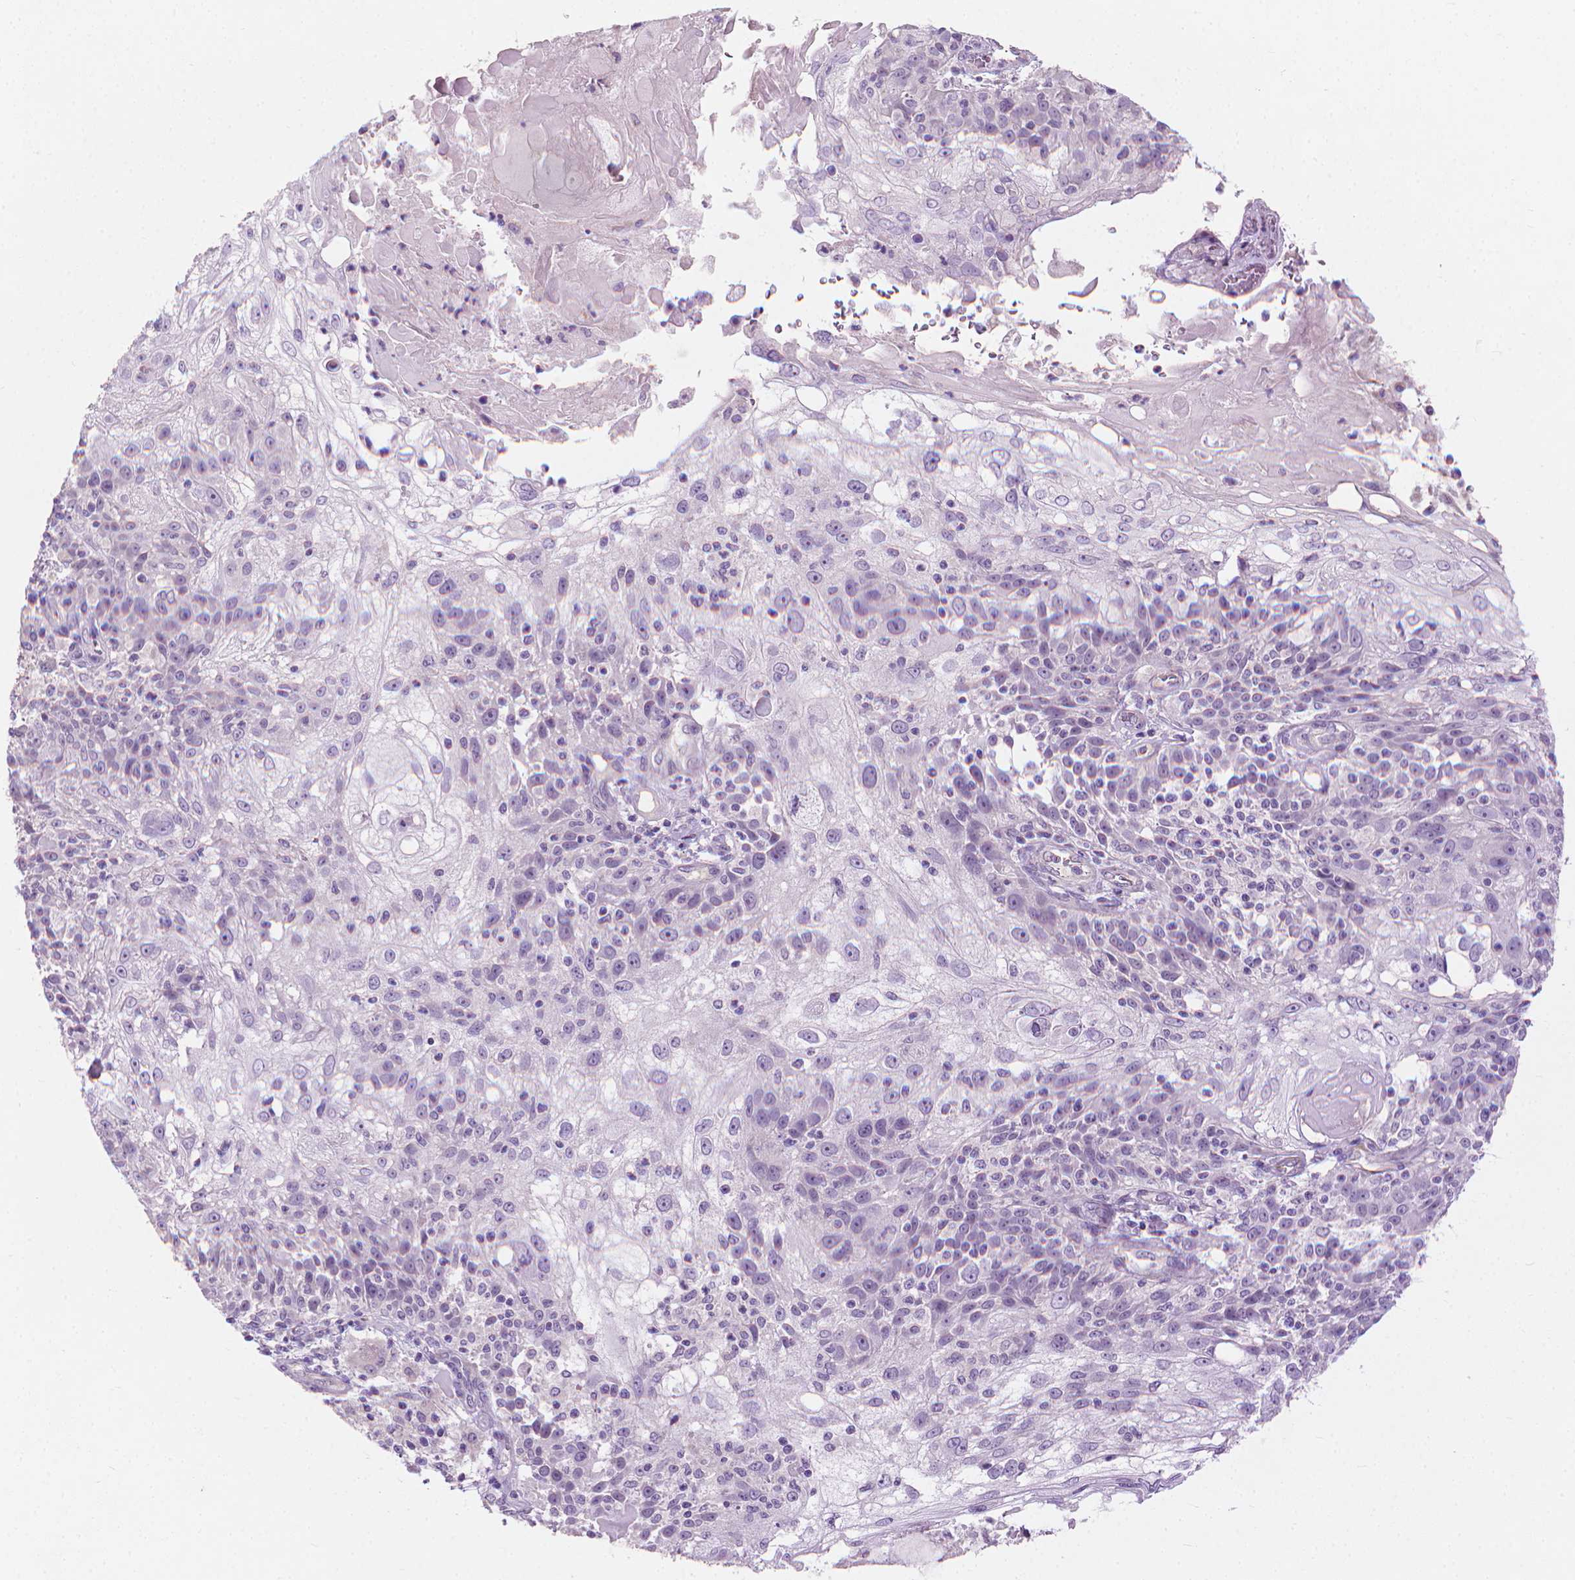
{"staining": {"intensity": "negative", "quantity": "none", "location": "none"}, "tissue": "skin cancer", "cell_type": "Tumor cells", "image_type": "cancer", "snomed": [{"axis": "morphology", "description": "Normal tissue, NOS"}, {"axis": "morphology", "description": "Squamous cell carcinoma, NOS"}, {"axis": "topography", "description": "Skin"}], "caption": "IHC photomicrograph of neoplastic tissue: squamous cell carcinoma (skin) stained with DAB demonstrates no significant protein staining in tumor cells.", "gene": "KRT73", "patient": {"sex": "female", "age": 83}}